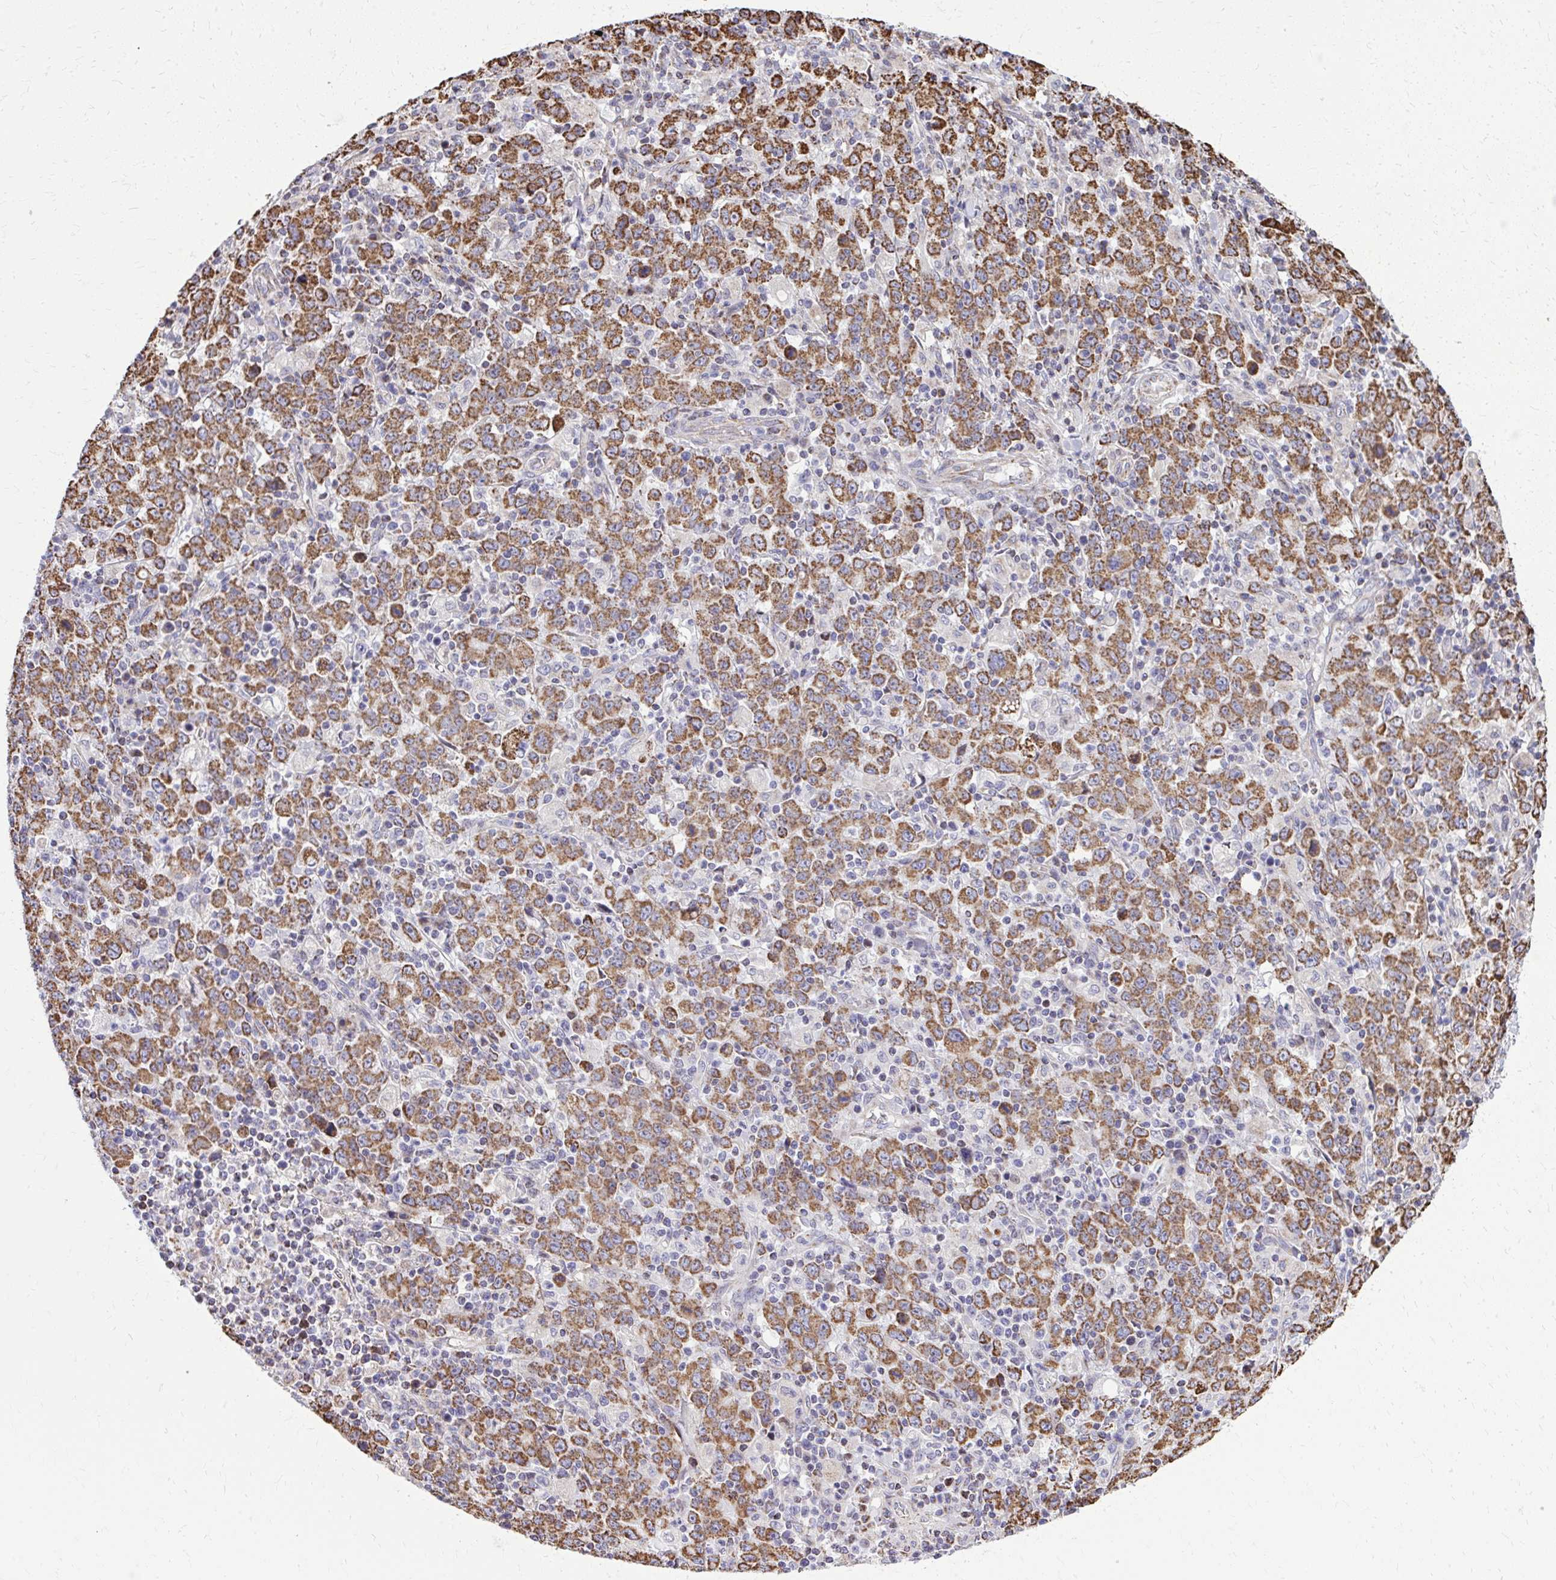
{"staining": {"intensity": "strong", "quantity": ">75%", "location": "cytoplasmic/membranous"}, "tissue": "stomach cancer", "cell_type": "Tumor cells", "image_type": "cancer", "snomed": [{"axis": "morphology", "description": "Adenocarcinoma, NOS"}, {"axis": "topography", "description": "Stomach, upper"}], "caption": "Immunohistochemistry histopathology image of neoplastic tissue: adenocarcinoma (stomach) stained using immunohistochemistry (IHC) shows high levels of strong protein expression localized specifically in the cytoplasmic/membranous of tumor cells, appearing as a cytoplasmic/membranous brown color.", "gene": "ZNF362", "patient": {"sex": "male", "age": 69}}